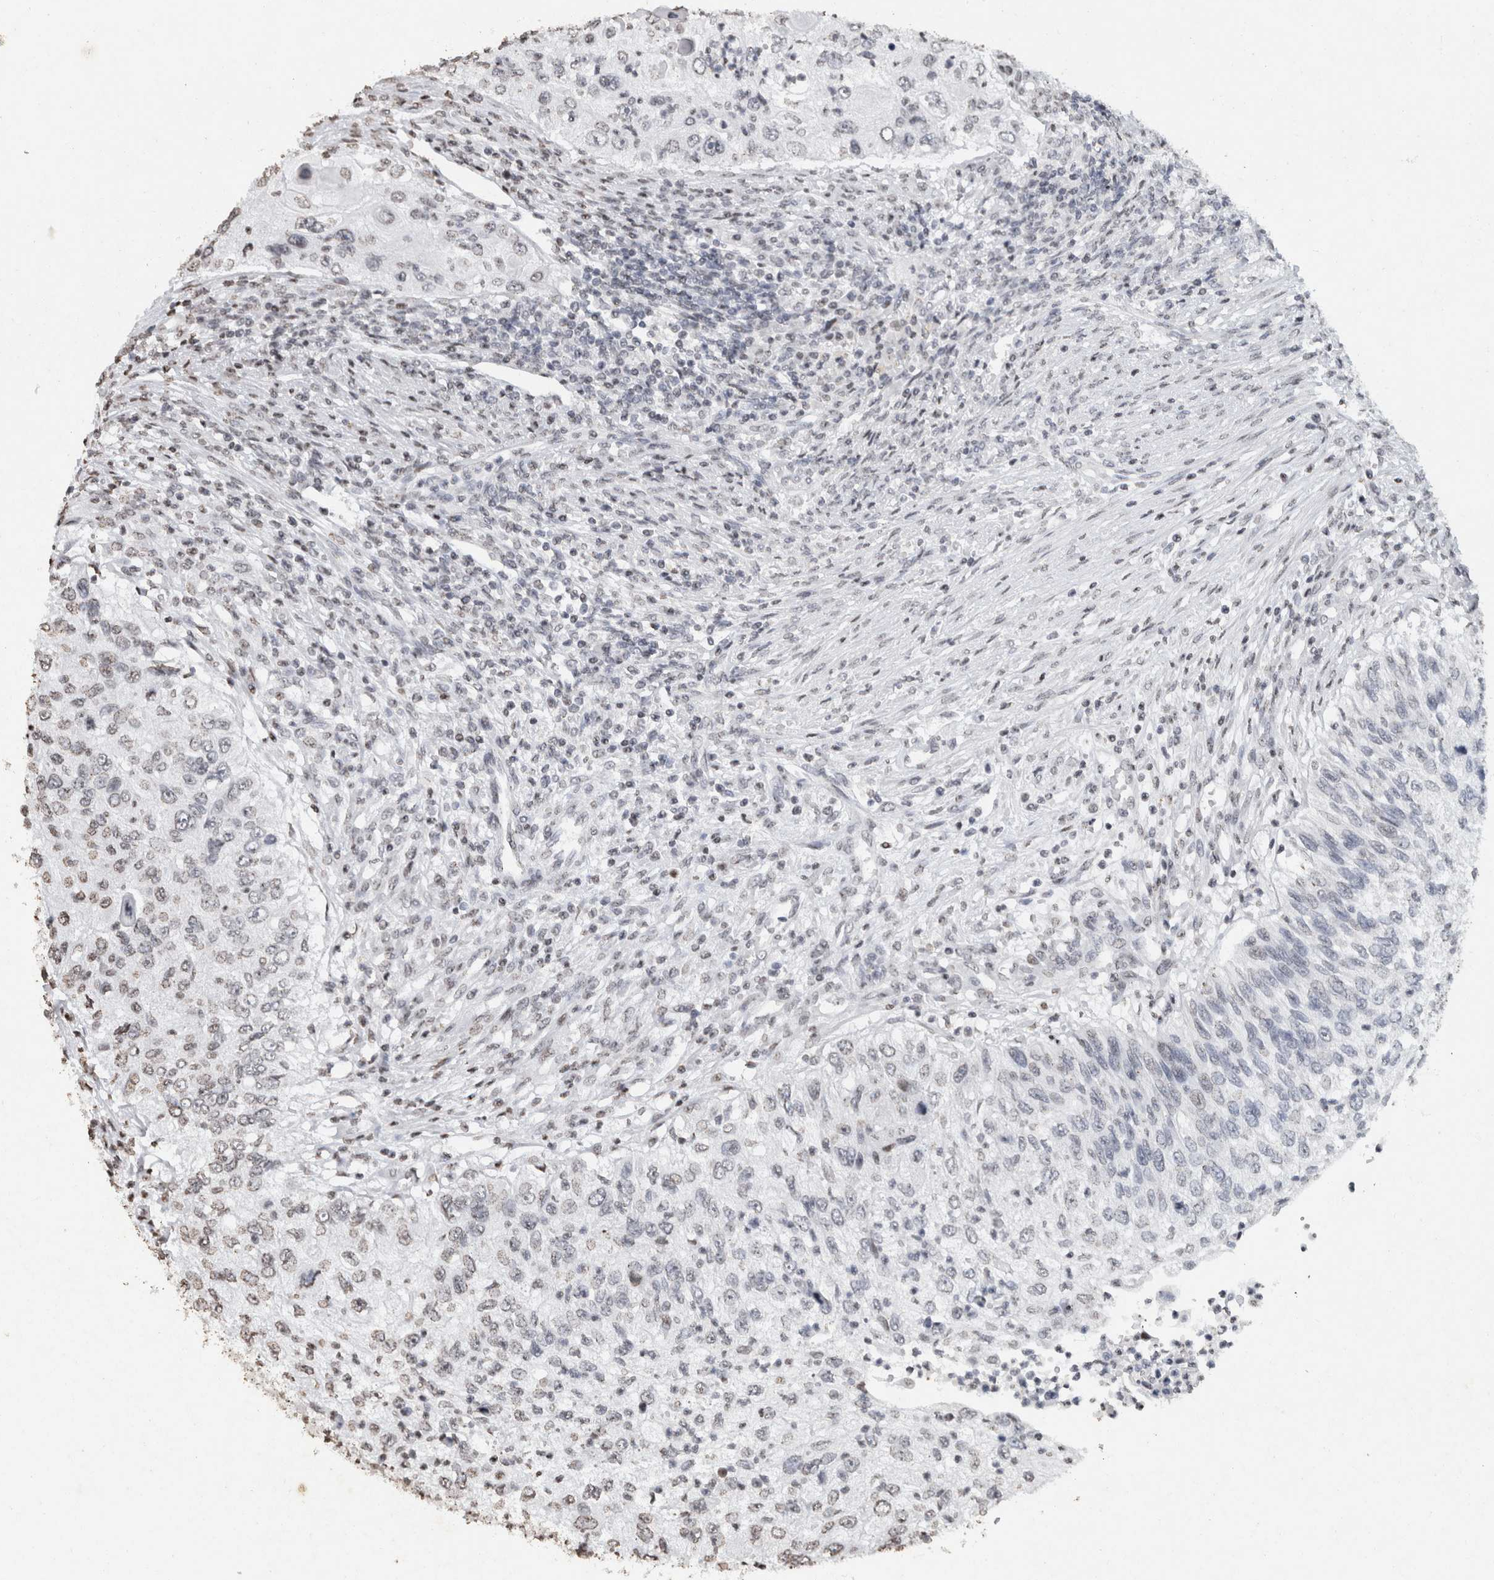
{"staining": {"intensity": "negative", "quantity": "none", "location": "none"}, "tissue": "urothelial cancer", "cell_type": "Tumor cells", "image_type": "cancer", "snomed": [{"axis": "morphology", "description": "Urothelial carcinoma, High grade"}, {"axis": "topography", "description": "Urinary bladder"}], "caption": "The histopathology image displays no staining of tumor cells in urothelial cancer.", "gene": "CNTN1", "patient": {"sex": "female", "age": 60}}